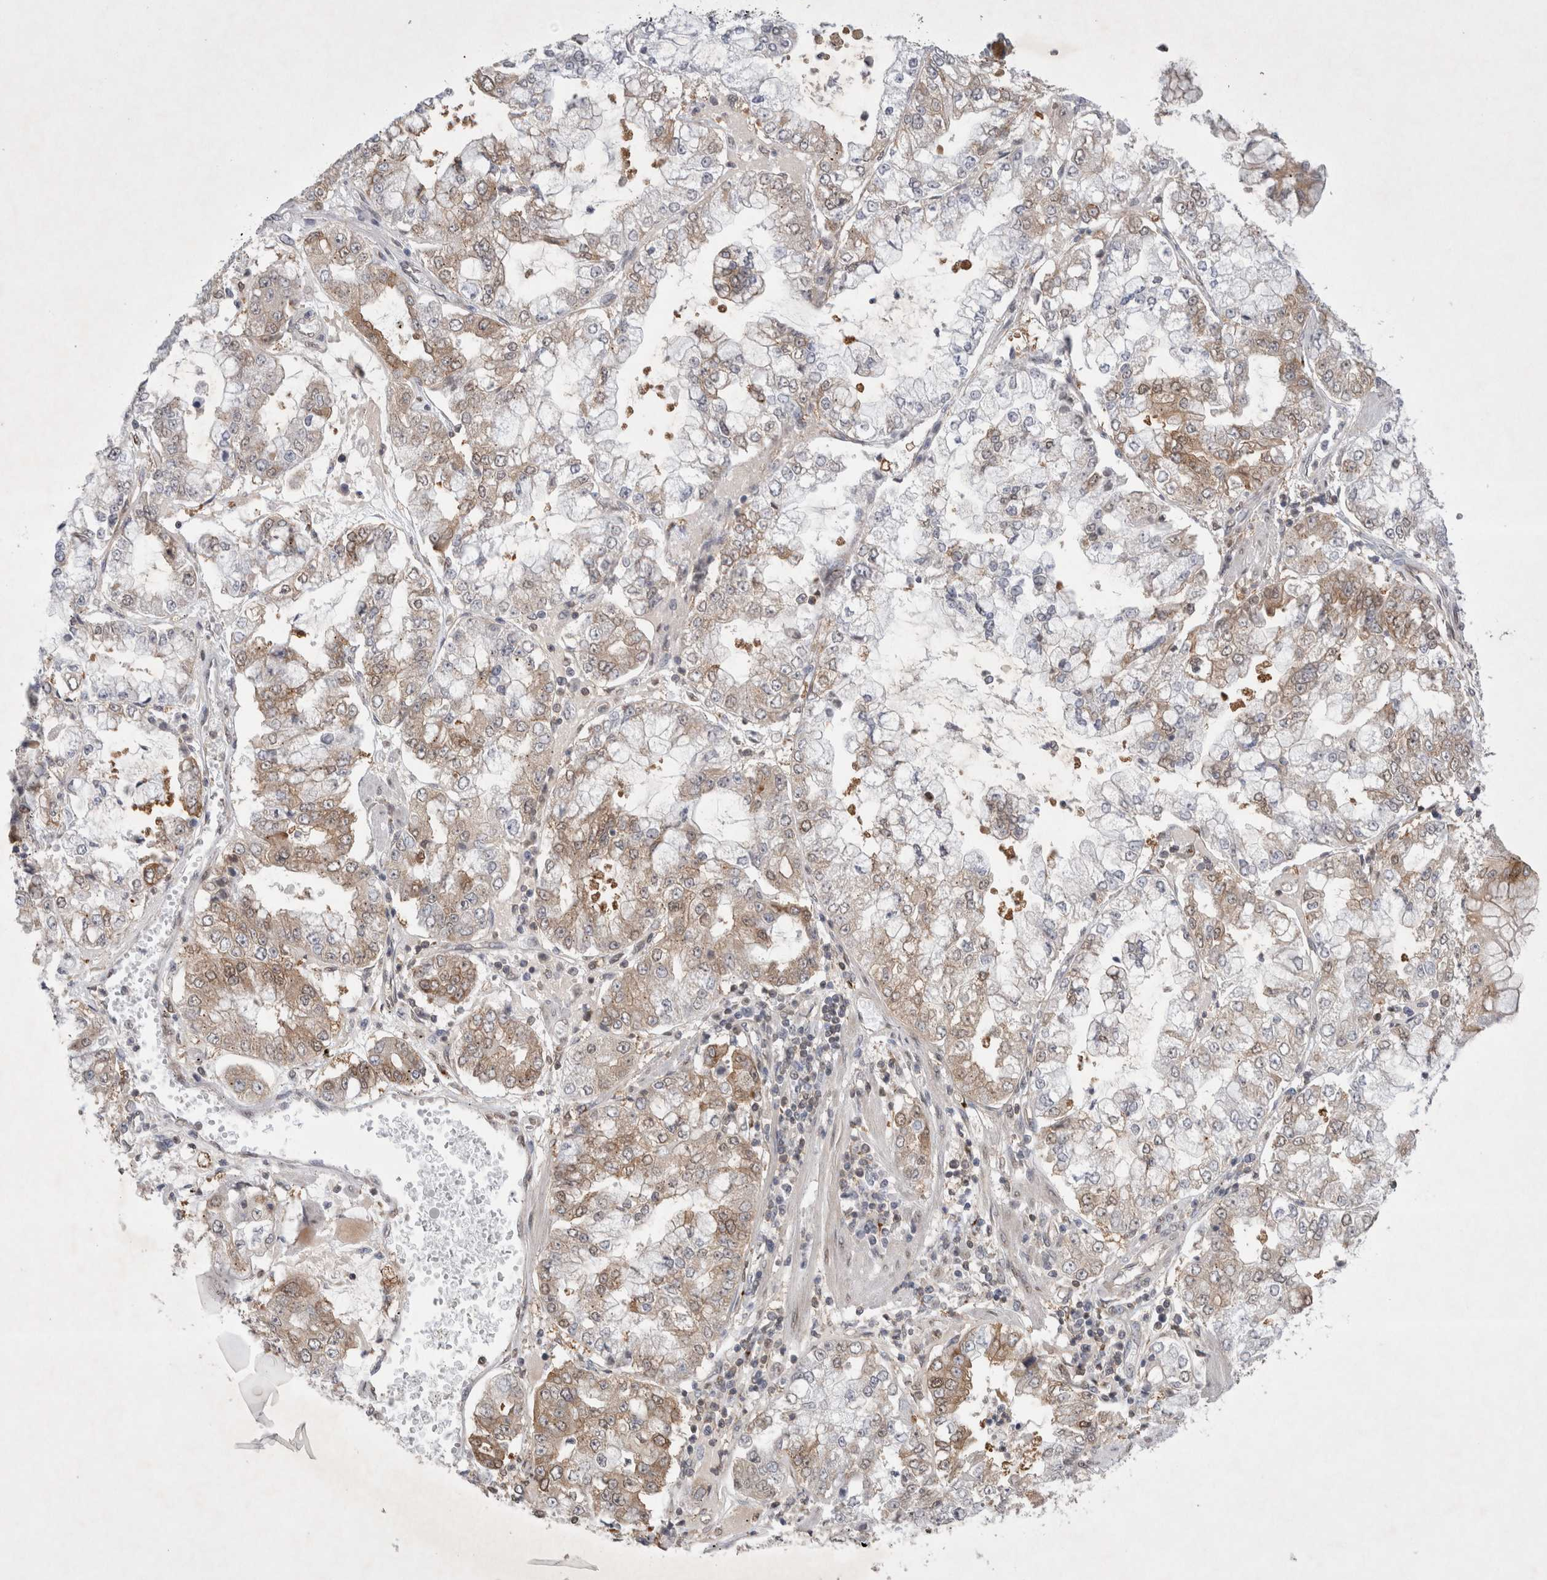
{"staining": {"intensity": "weak", "quantity": "25%-75%", "location": "cytoplasmic/membranous"}, "tissue": "stomach cancer", "cell_type": "Tumor cells", "image_type": "cancer", "snomed": [{"axis": "morphology", "description": "Adenocarcinoma, NOS"}, {"axis": "topography", "description": "Stomach"}], "caption": "Immunohistochemical staining of human adenocarcinoma (stomach) exhibits low levels of weak cytoplasmic/membranous positivity in about 25%-75% of tumor cells.", "gene": "WIPF2", "patient": {"sex": "male", "age": 76}}